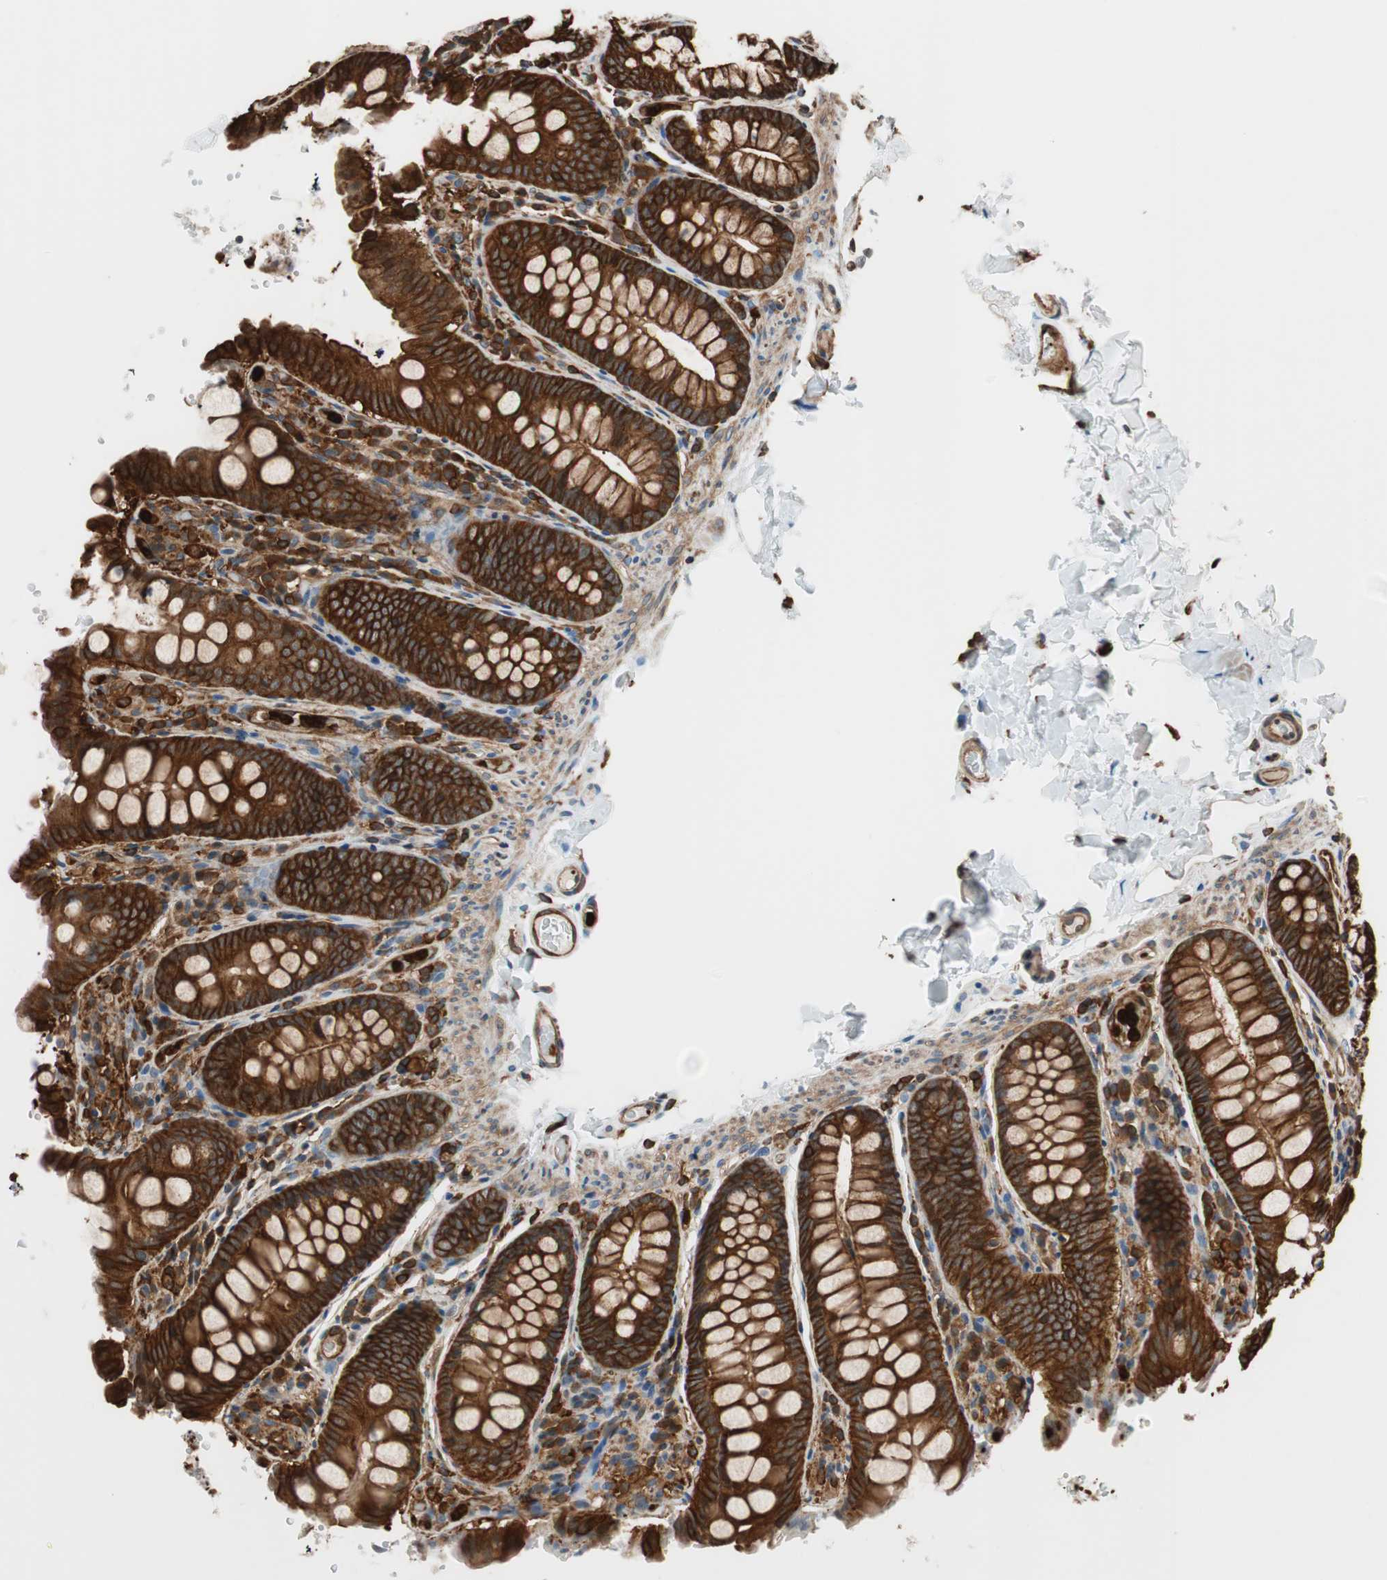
{"staining": {"intensity": "strong", "quantity": ">75%", "location": "cytoplasmic/membranous"}, "tissue": "colon", "cell_type": "Endothelial cells", "image_type": "normal", "snomed": [{"axis": "morphology", "description": "Normal tissue, NOS"}, {"axis": "topography", "description": "Colon"}], "caption": "This is an image of immunohistochemistry (IHC) staining of benign colon, which shows strong expression in the cytoplasmic/membranous of endothelial cells.", "gene": "VASP", "patient": {"sex": "female", "age": 61}}